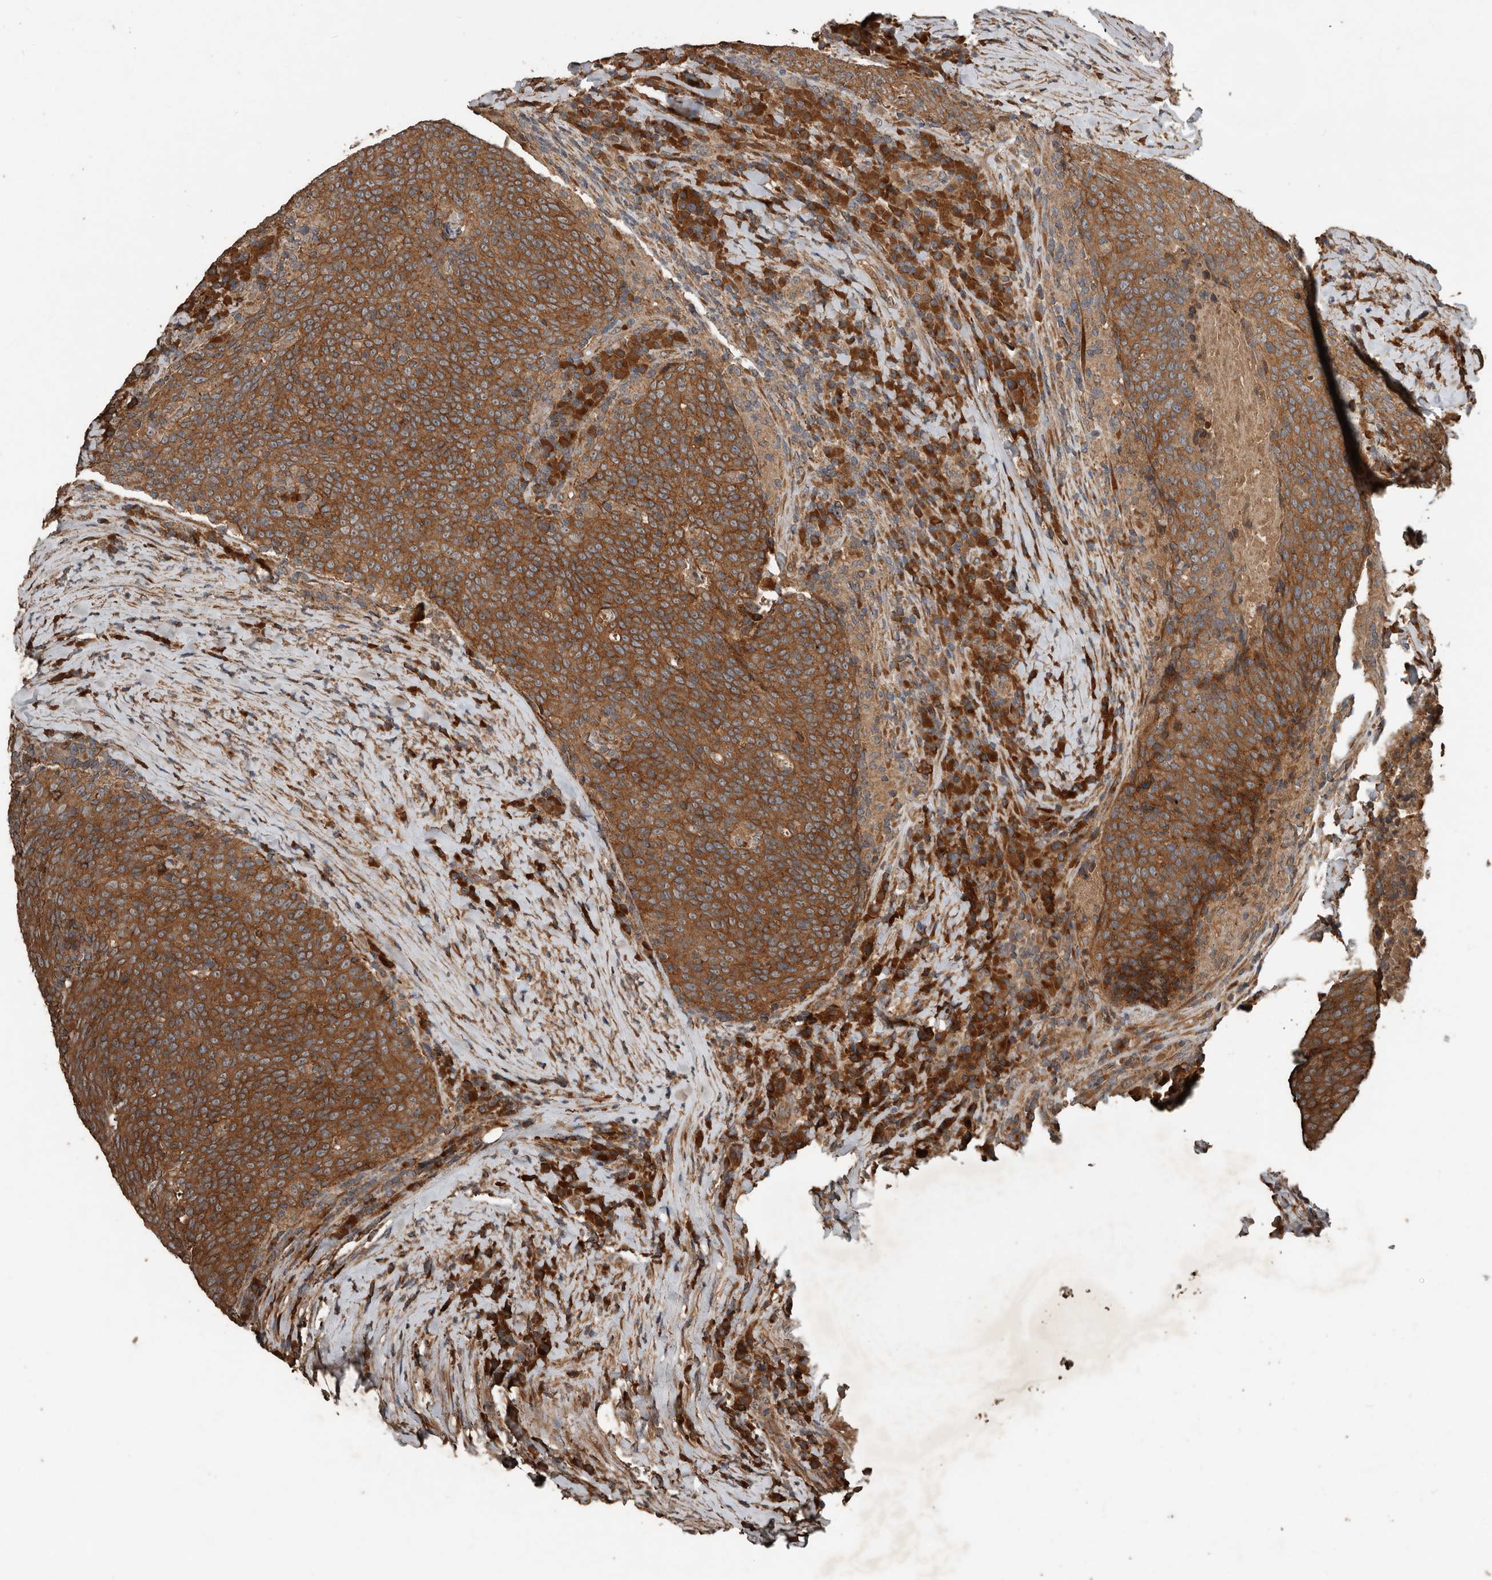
{"staining": {"intensity": "strong", "quantity": ">75%", "location": "cytoplasmic/membranous"}, "tissue": "head and neck cancer", "cell_type": "Tumor cells", "image_type": "cancer", "snomed": [{"axis": "morphology", "description": "Squamous cell carcinoma, NOS"}, {"axis": "morphology", "description": "Squamous cell carcinoma, metastatic, NOS"}, {"axis": "topography", "description": "Lymph node"}, {"axis": "topography", "description": "Head-Neck"}], "caption": "Strong cytoplasmic/membranous protein staining is appreciated in about >75% of tumor cells in head and neck metastatic squamous cell carcinoma. The protein of interest is shown in brown color, while the nuclei are stained blue.", "gene": "RNF207", "patient": {"sex": "male", "age": 62}}